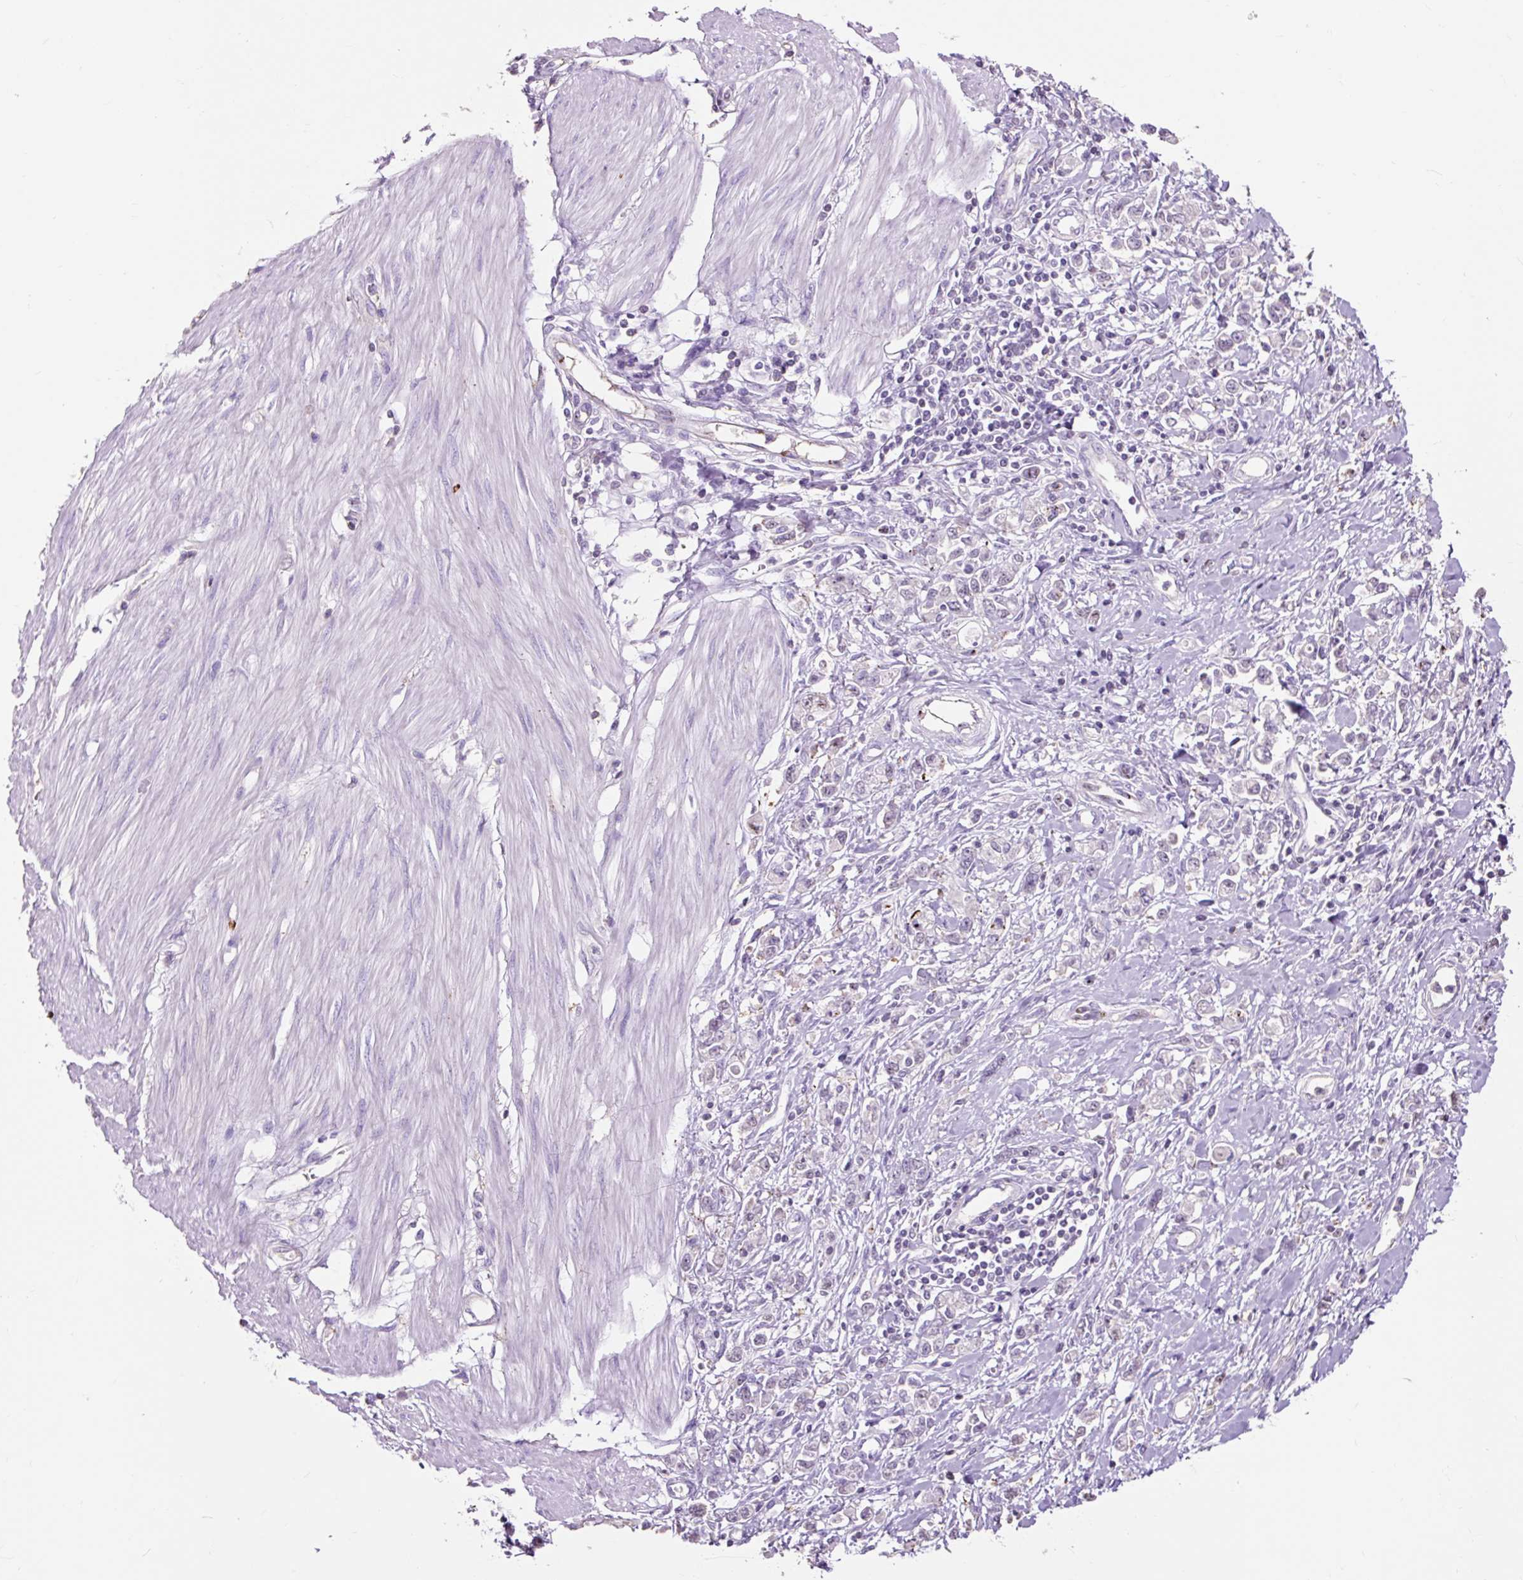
{"staining": {"intensity": "negative", "quantity": "none", "location": "none"}, "tissue": "stomach cancer", "cell_type": "Tumor cells", "image_type": "cancer", "snomed": [{"axis": "morphology", "description": "Adenocarcinoma, NOS"}, {"axis": "topography", "description": "Stomach"}], "caption": "Immunohistochemical staining of human stomach cancer (adenocarcinoma) displays no significant expression in tumor cells.", "gene": "OR10A7", "patient": {"sex": "female", "age": 76}}